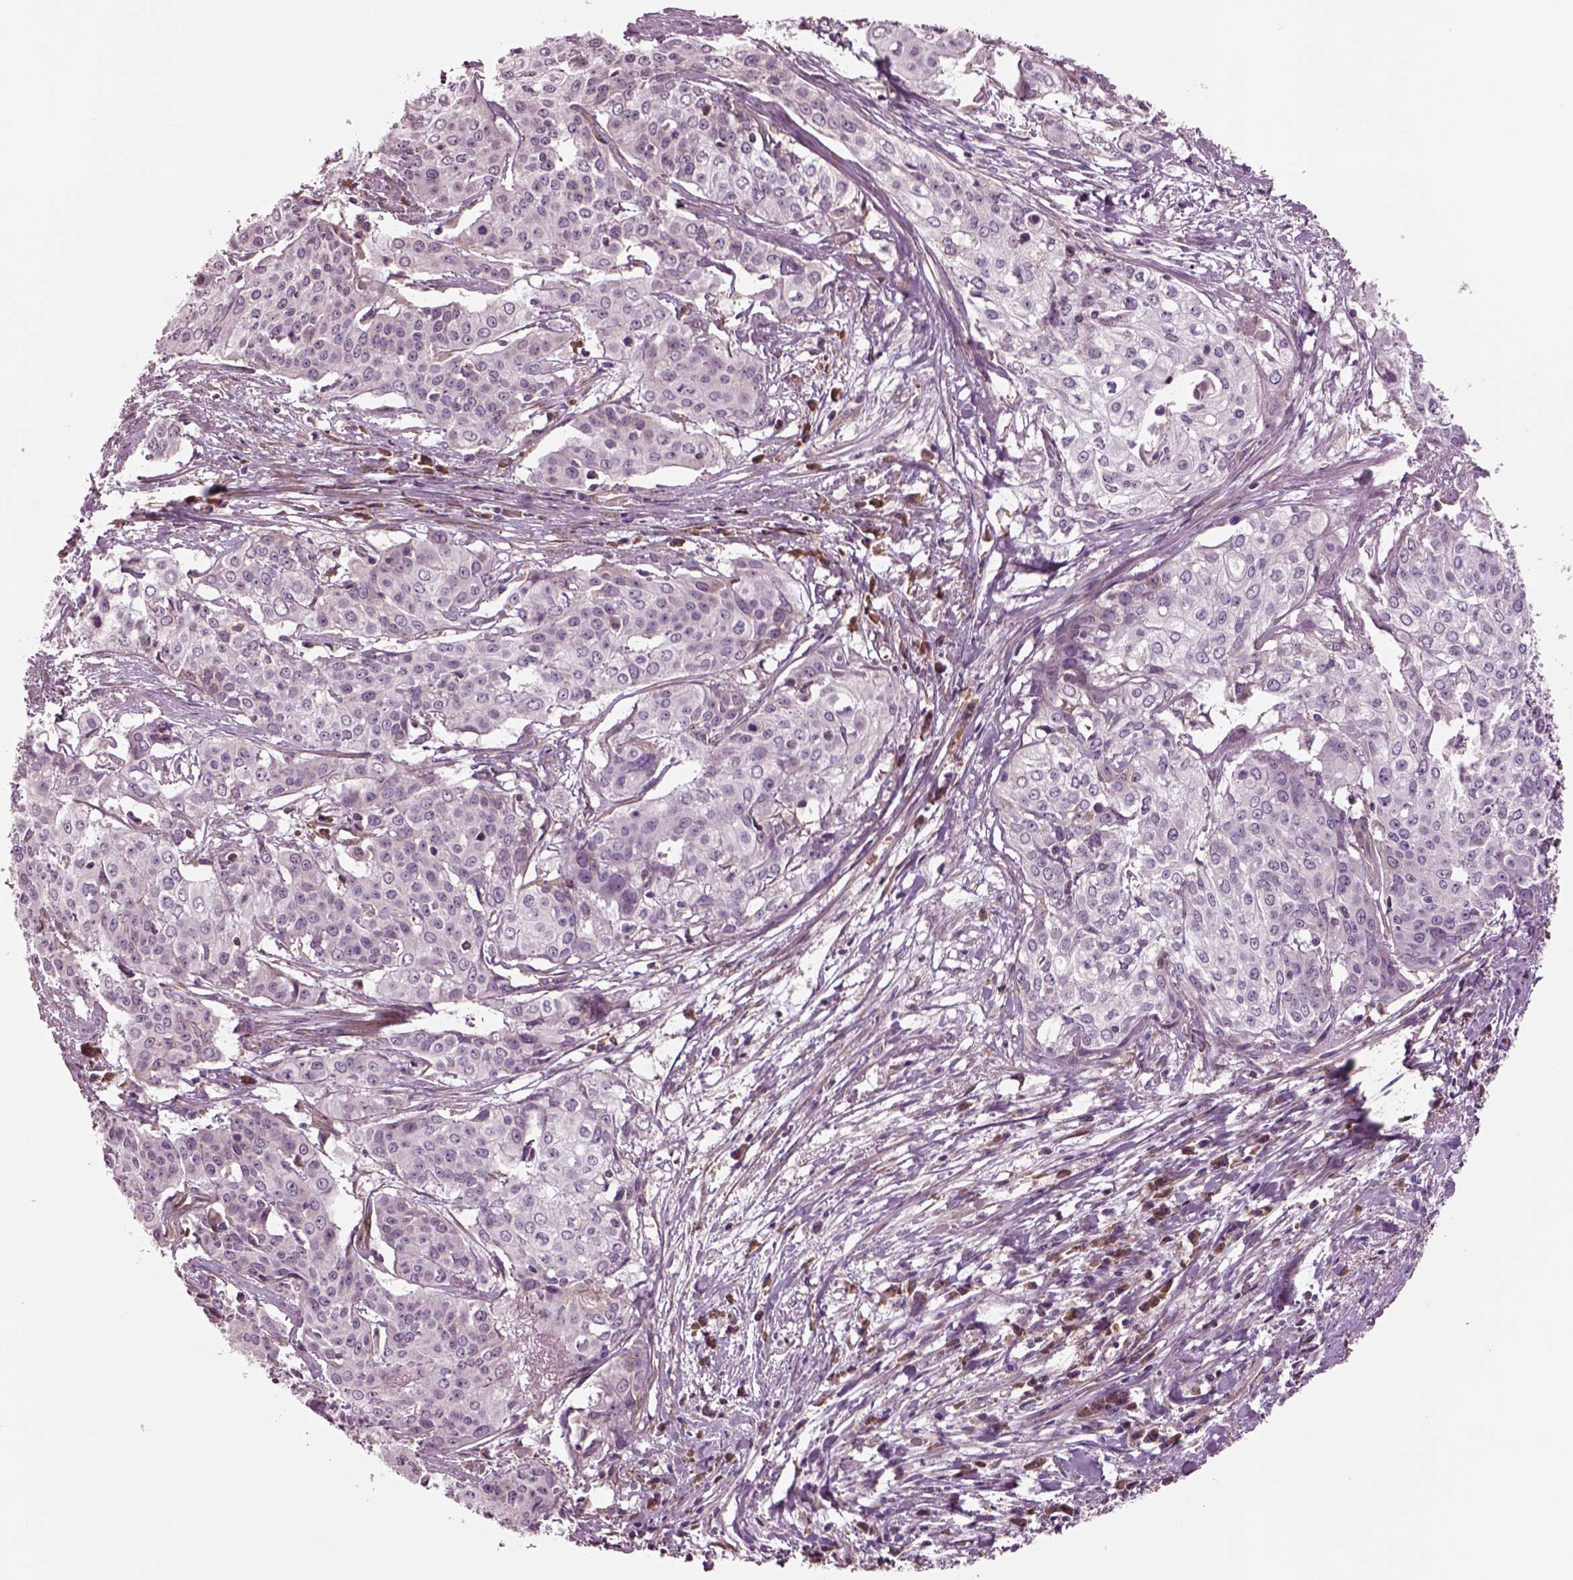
{"staining": {"intensity": "negative", "quantity": "none", "location": "none"}, "tissue": "cervical cancer", "cell_type": "Tumor cells", "image_type": "cancer", "snomed": [{"axis": "morphology", "description": "Squamous cell carcinoma, NOS"}, {"axis": "topography", "description": "Cervix"}], "caption": "Tumor cells are negative for protein expression in human squamous cell carcinoma (cervical).", "gene": "HTR1B", "patient": {"sex": "female", "age": 39}}